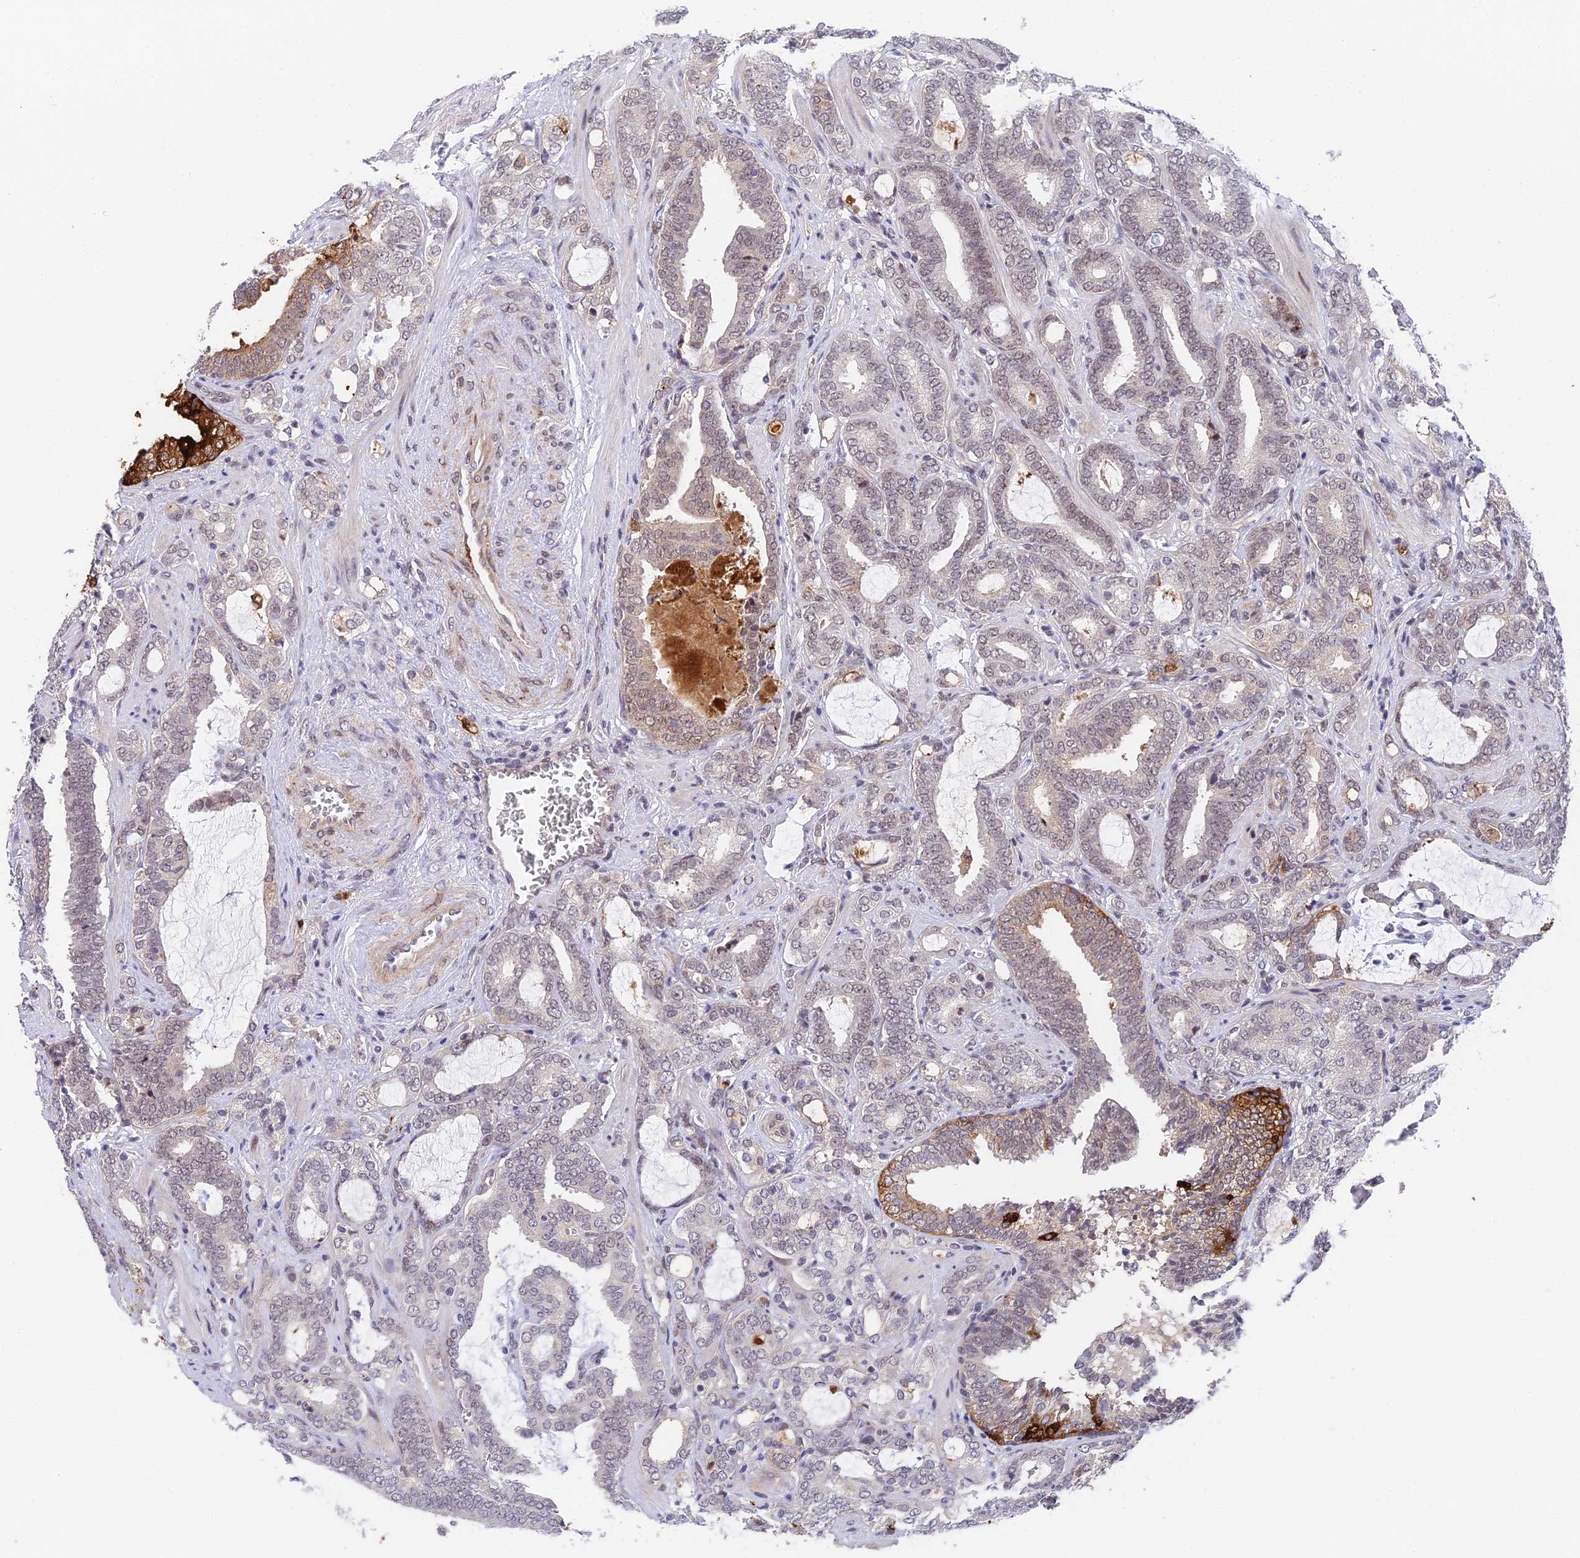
{"staining": {"intensity": "strong", "quantity": "<25%", "location": "cytoplasmic/membranous"}, "tissue": "prostate cancer", "cell_type": "Tumor cells", "image_type": "cancer", "snomed": [{"axis": "morphology", "description": "Adenocarcinoma, High grade"}, {"axis": "topography", "description": "Prostate and seminal vesicle, NOS"}], "caption": "Immunohistochemistry staining of prostate cancer (adenocarcinoma (high-grade)), which shows medium levels of strong cytoplasmic/membranous positivity in about <25% of tumor cells indicating strong cytoplasmic/membranous protein staining. The staining was performed using DAB (3,3'-diaminobenzidine) (brown) for protein detection and nuclei were counterstained in hematoxylin (blue).", "gene": "NSMCE1", "patient": {"sex": "male", "age": 67}}